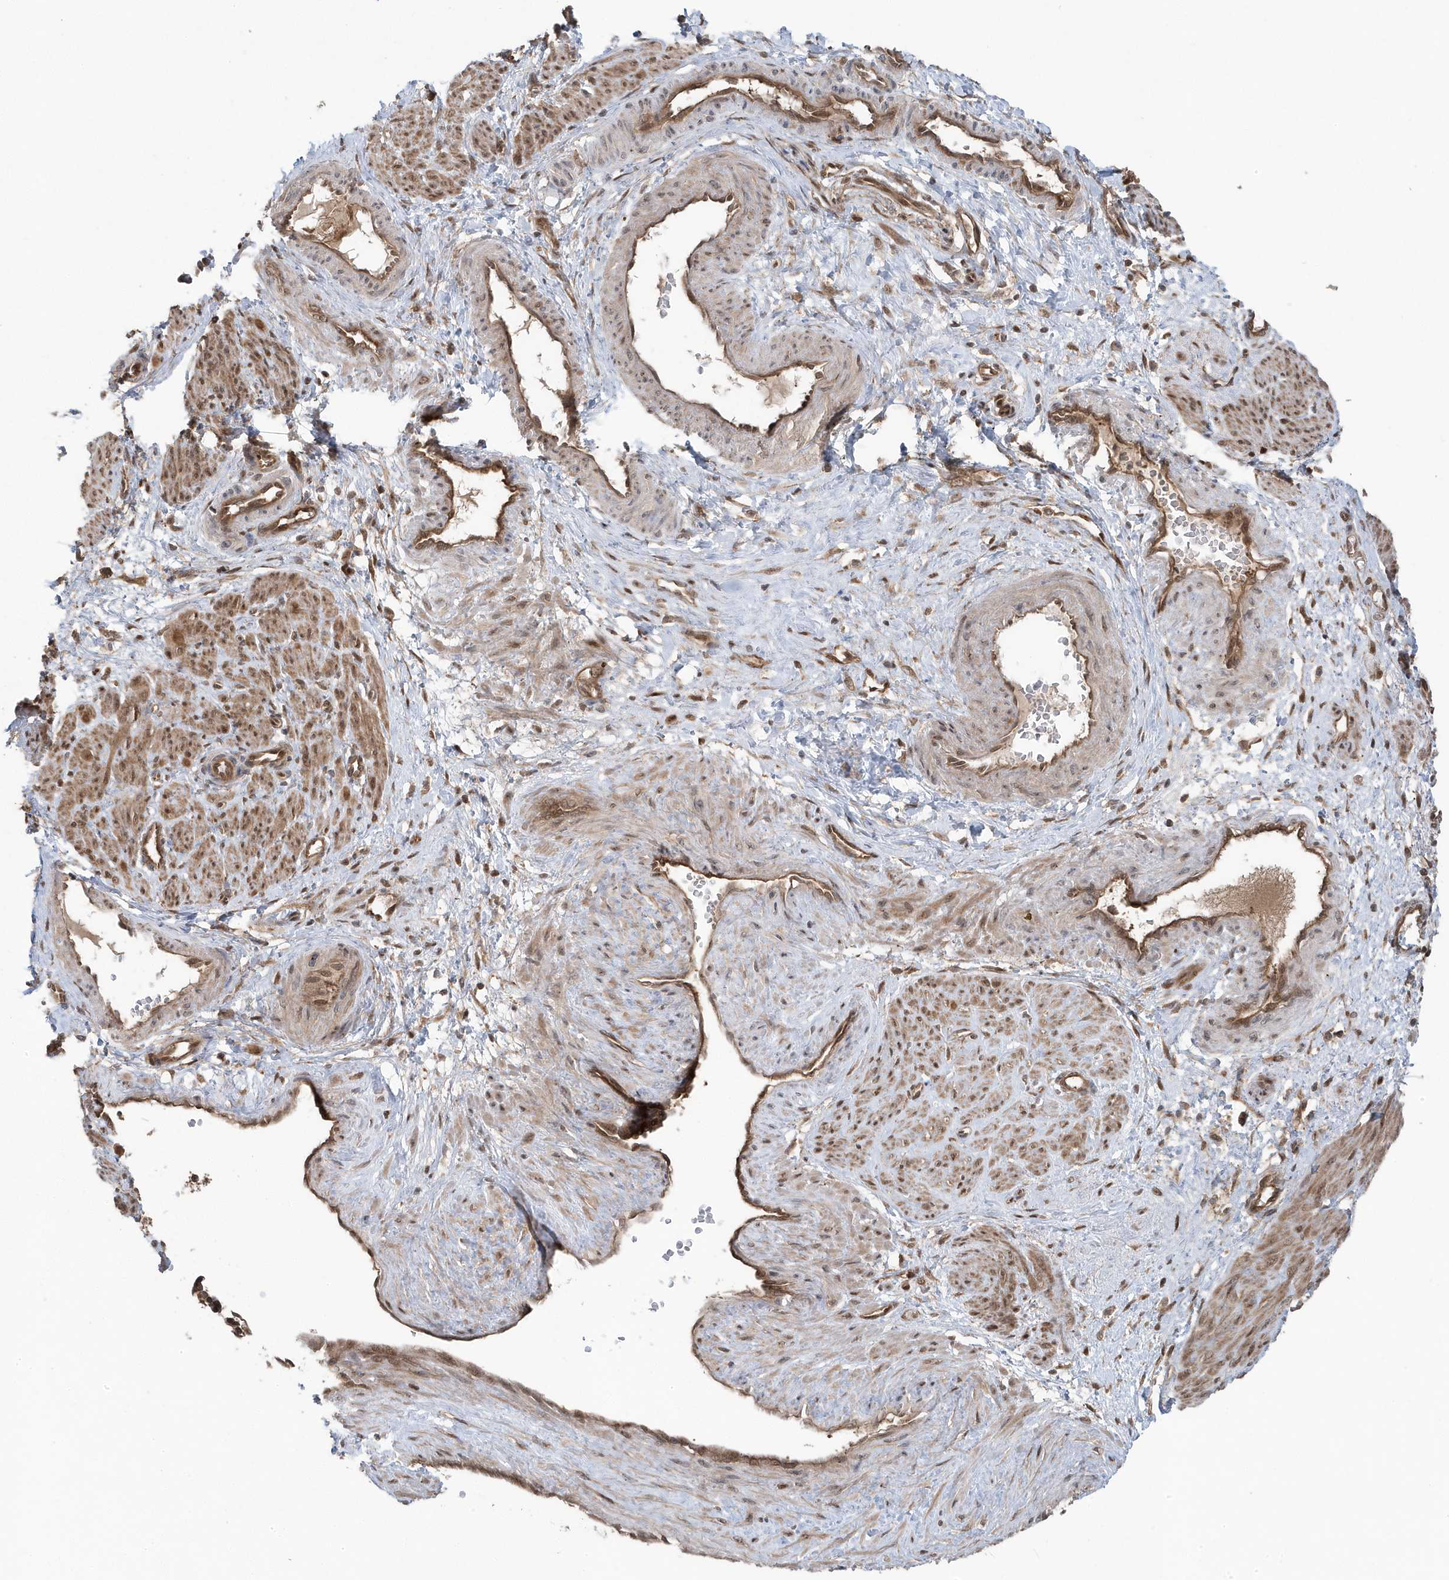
{"staining": {"intensity": "moderate", "quantity": ">75%", "location": "cytoplasmic/membranous,nuclear"}, "tissue": "smooth muscle", "cell_type": "Smooth muscle cells", "image_type": "normal", "snomed": [{"axis": "morphology", "description": "Normal tissue, NOS"}, {"axis": "topography", "description": "Endometrium"}], "caption": "Smooth muscle stained for a protein (brown) reveals moderate cytoplasmic/membranous,nuclear positive positivity in about >75% of smooth muscle cells.", "gene": "MAPK1IP1L", "patient": {"sex": "female", "age": 33}}